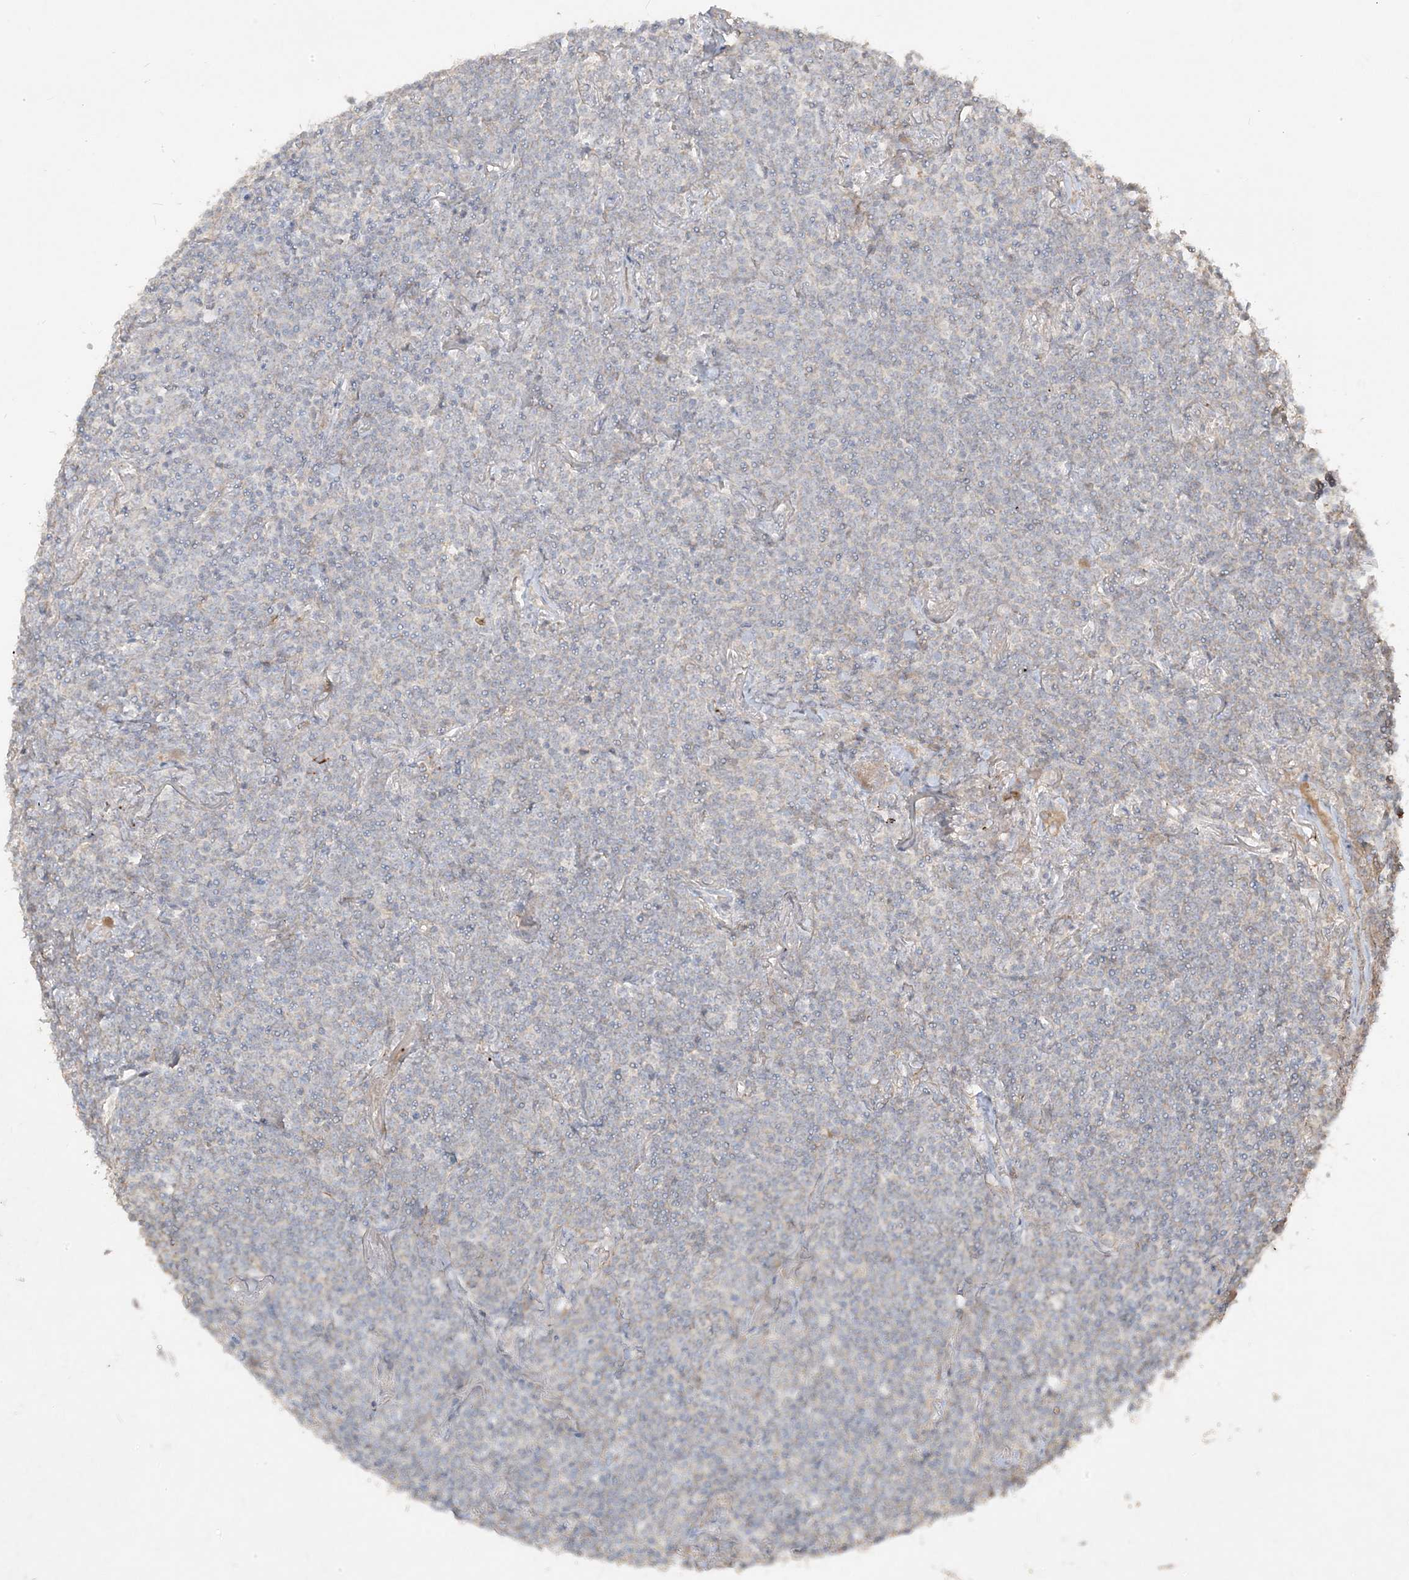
{"staining": {"intensity": "negative", "quantity": "none", "location": "none"}, "tissue": "lymphoma", "cell_type": "Tumor cells", "image_type": "cancer", "snomed": [{"axis": "morphology", "description": "Malignant lymphoma, non-Hodgkin's type, Low grade"}, {"axis": "topography", "description": "Lung"}], "caption": "Tumor cells are negative for brown protein staining in low-grade malignant lymphoma, non-Hodgkin's type.", "gene": "RGL4", "patient": {"sex": "female", "age": 71}}